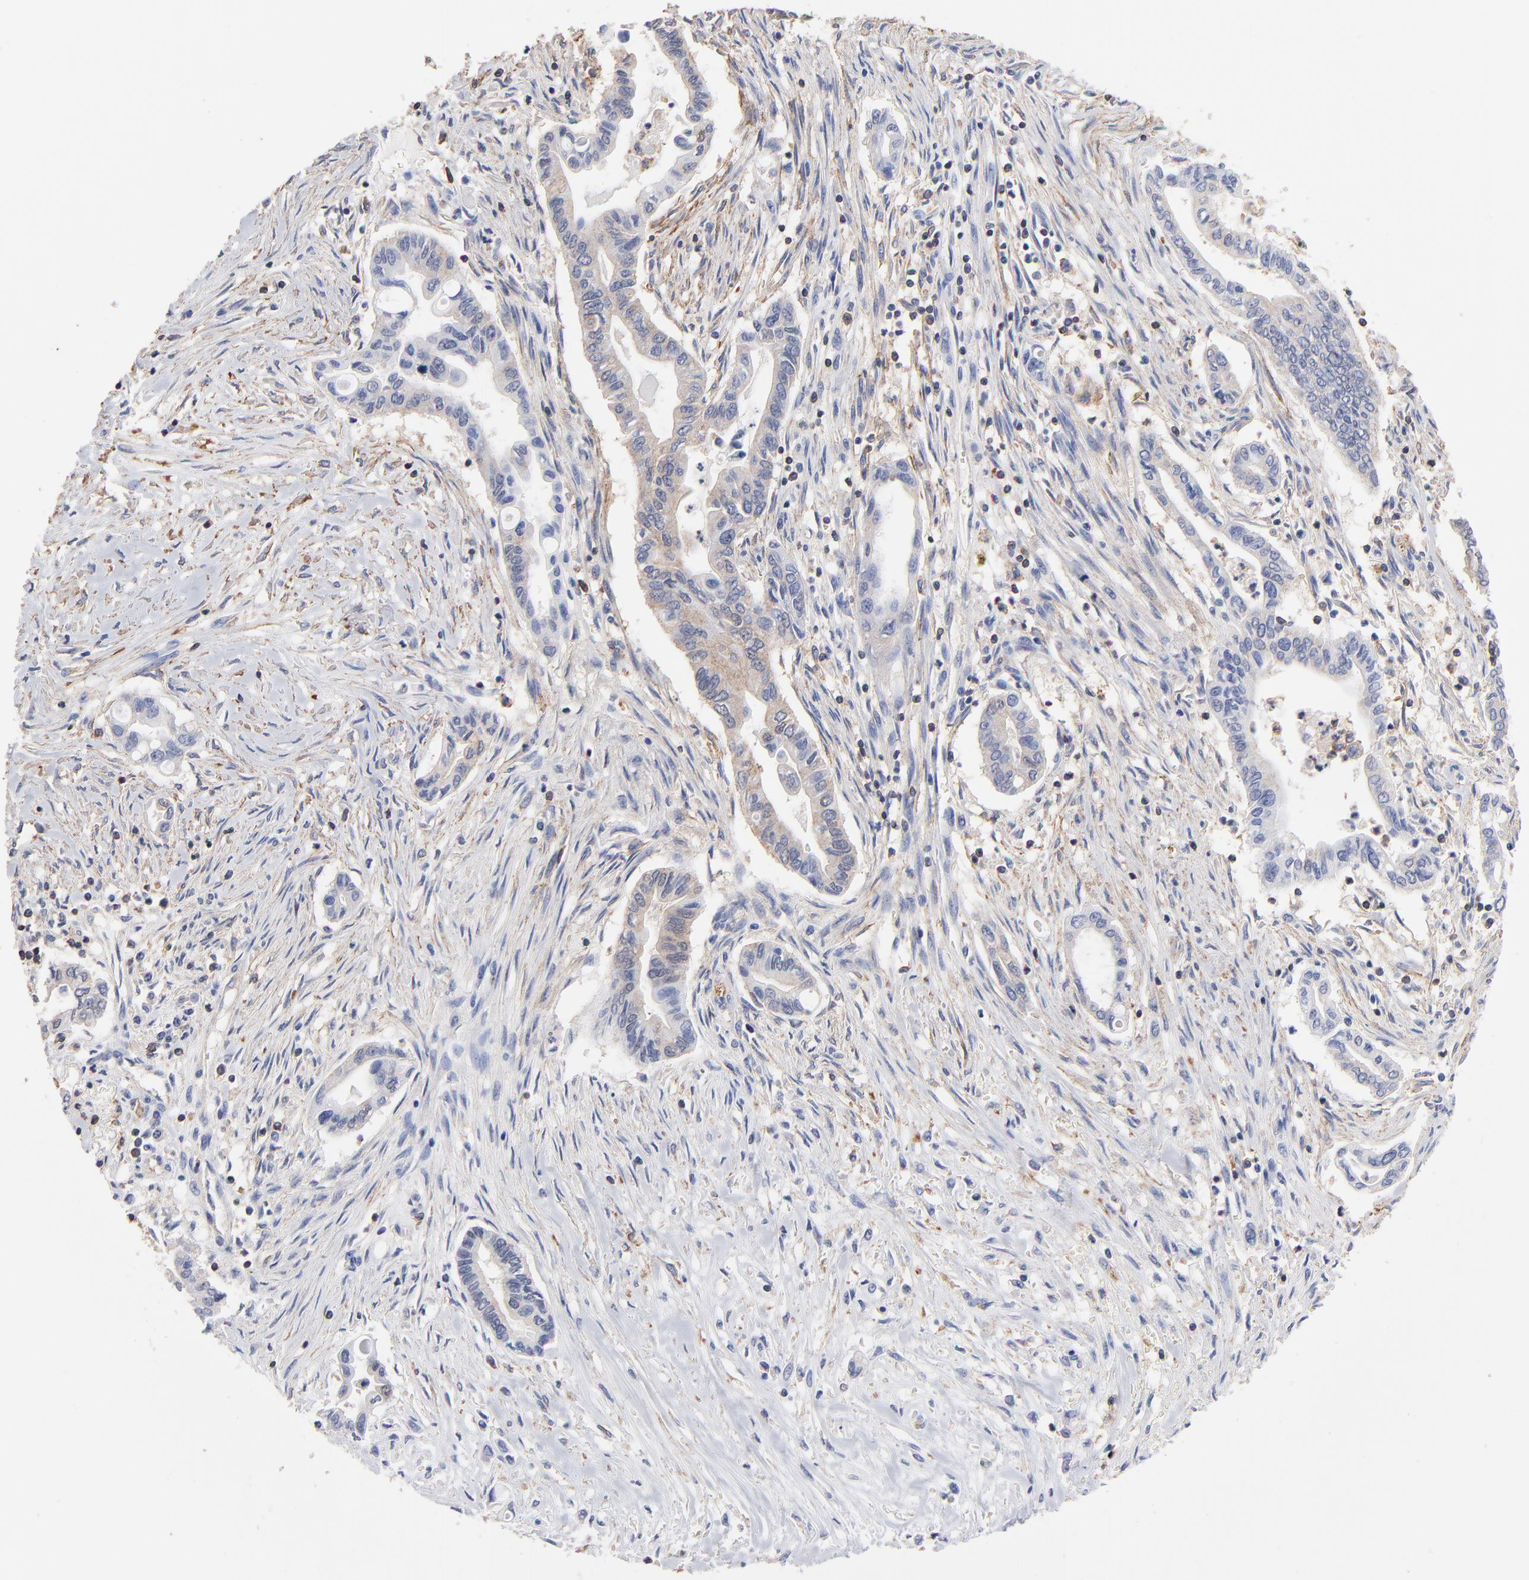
{"staining": {"intensity": "weak", "quantity": "25%-75%", "location": "cytoplasmic/membranous"}, "tissue": "pancreatic cancer", "cell_type": "Tumor cells", "image_type": "cancer", "snomed": [{"axis": "morphology", "description": "Adenocarcinoma, NOS"}, {"axis": "topography", "description": "Pancreas"}], "caption": "Protein staining of pancreatic cancer tissue displays weak cytoplasmic/membranous positivity in about 25%-75% of tumor cells. The protein is shown in brown color, while the nuclei are stained blue.", "gene": "ASL", "patient": {"sex": "female", "age": 57}}